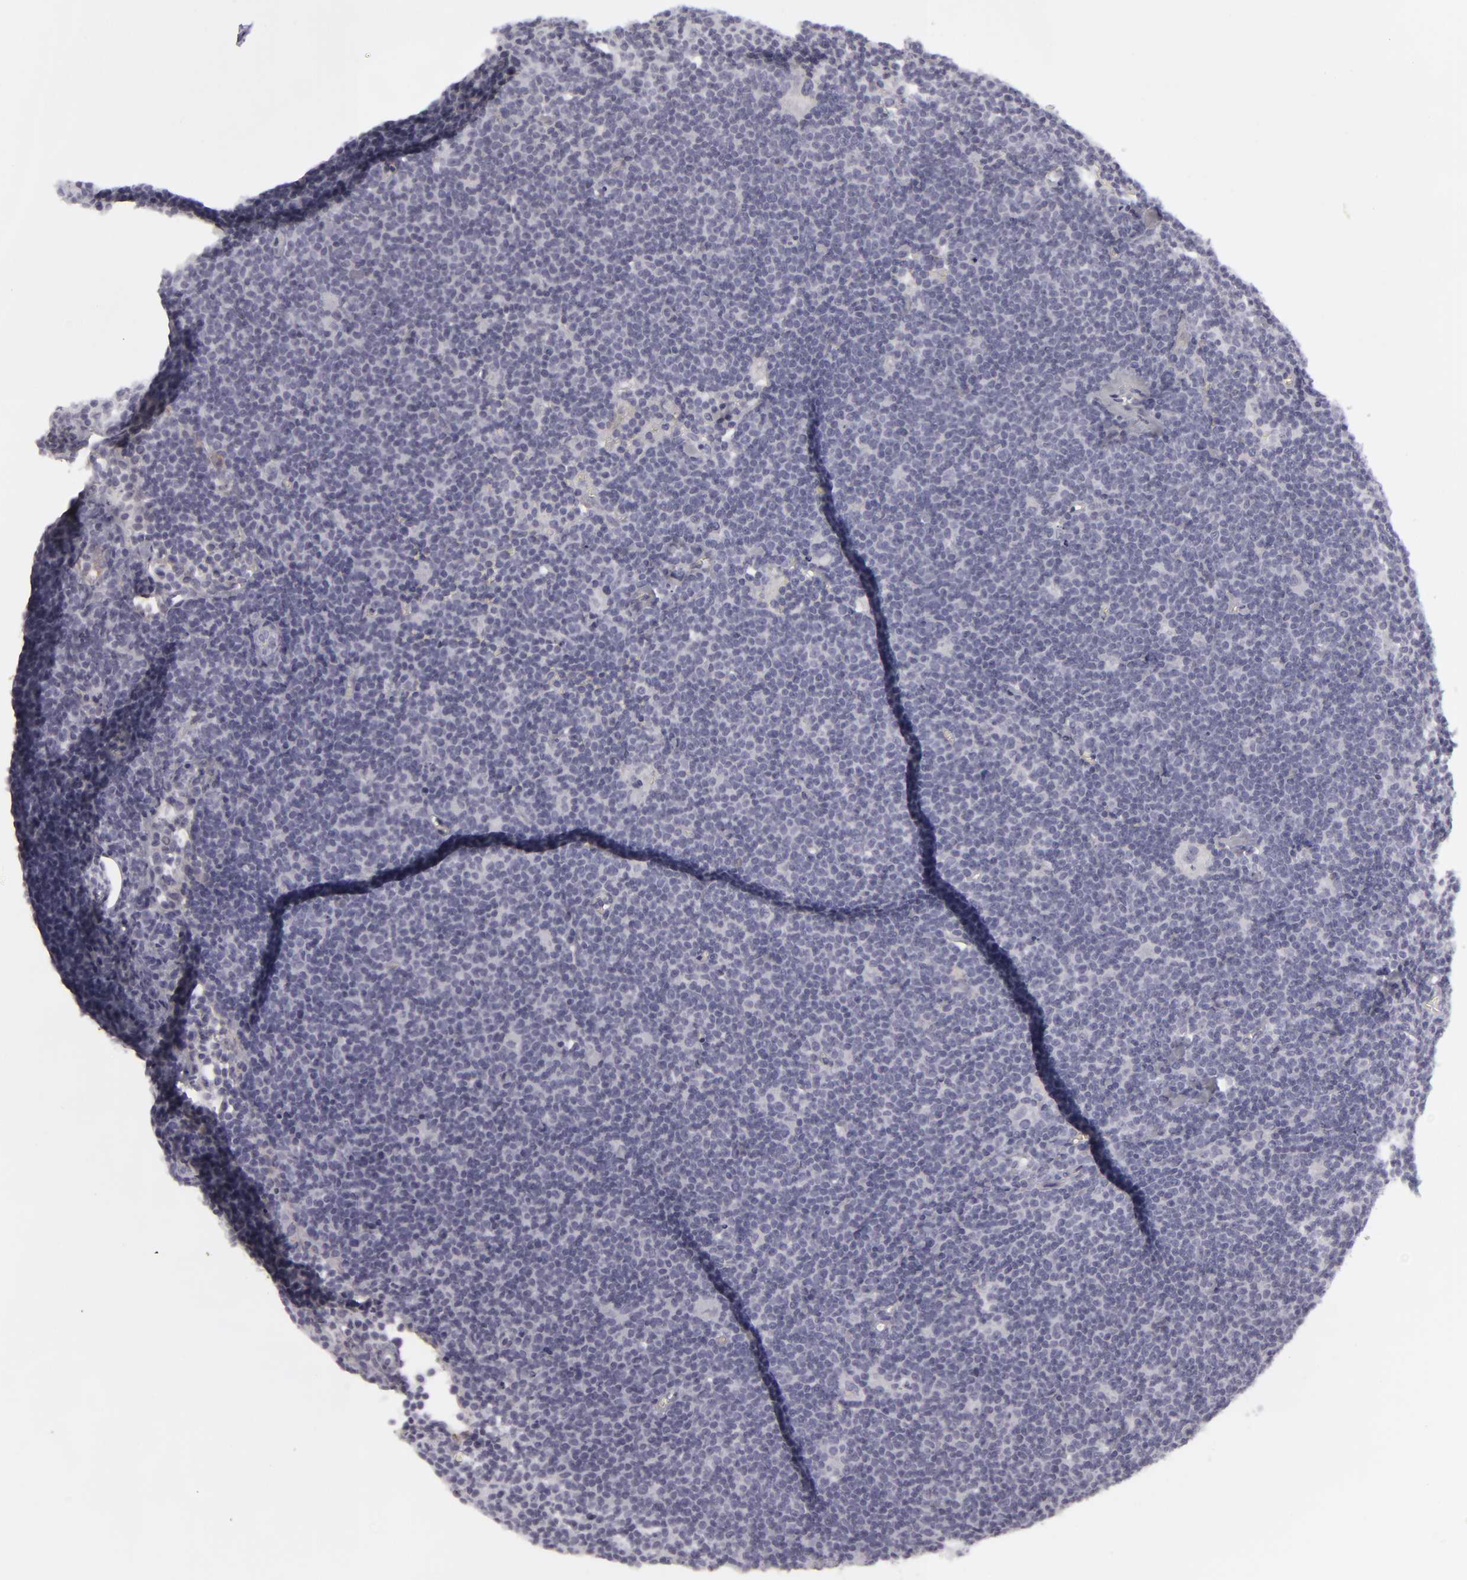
{"staining": {"intensity": "negative", "quantity": "none", "location": "none"}, "tissue": "lymphoma", "cell_type": "Tumor cells", "image_type": "cancer", "snomed": [{"axis": "morphology", "description": "Malignant lymphoma, non-Hodgkin's type, Low grade"}, {"axis": "topography", "description": "Lymph node"}], "caption": "Protein analysis of malignant lymphoma, non-Hodgkin's type (low-grade) displays no significant positivity in tumor cells. (Brightfield microscopy of DAB immunohistochemistry (IHC) at high magnification).", "gene": "JUP", "patient": {"sex": "male", "age": 65}}